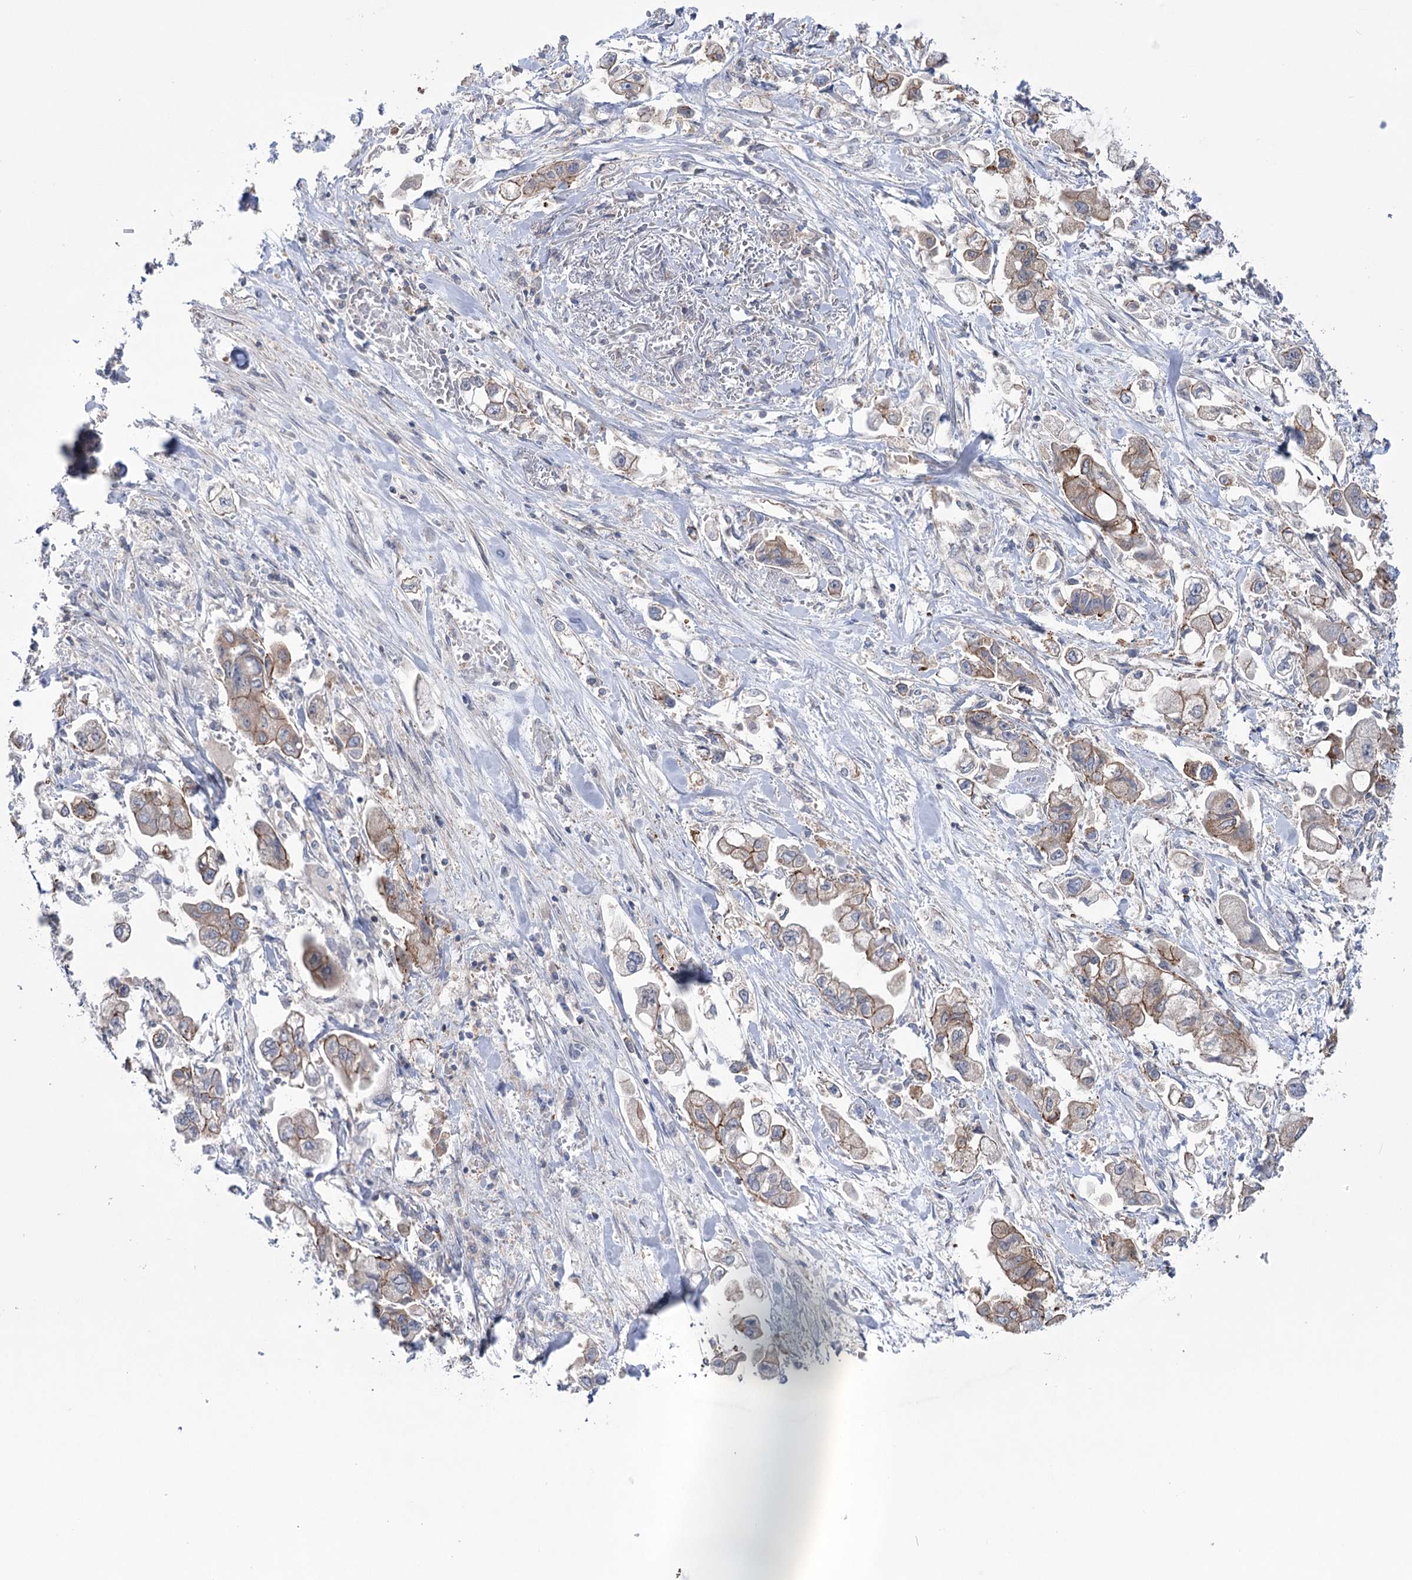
{"staining": {"intensity": "weak", "quantity": ">75%", "location": "cytoplasmic/membranous"}, "tissue": "stomach cancer", "cell_type": "Tumor cells", "image_type": "cancer", "snomed": [{"axis": "morphology", "description": "Adenocarcinoma, NOS"}, {"axis": "topography", "description": "Stomach"}], "caption": "Brown immunohistochemical staining in stomach cancer (adenocarcinoma) reveals weak cytoplasmic/membranous positivity in about >75% of tumor cells.", "gene": "TRIM71", "patient": {"sex": "male", "age": 62}}